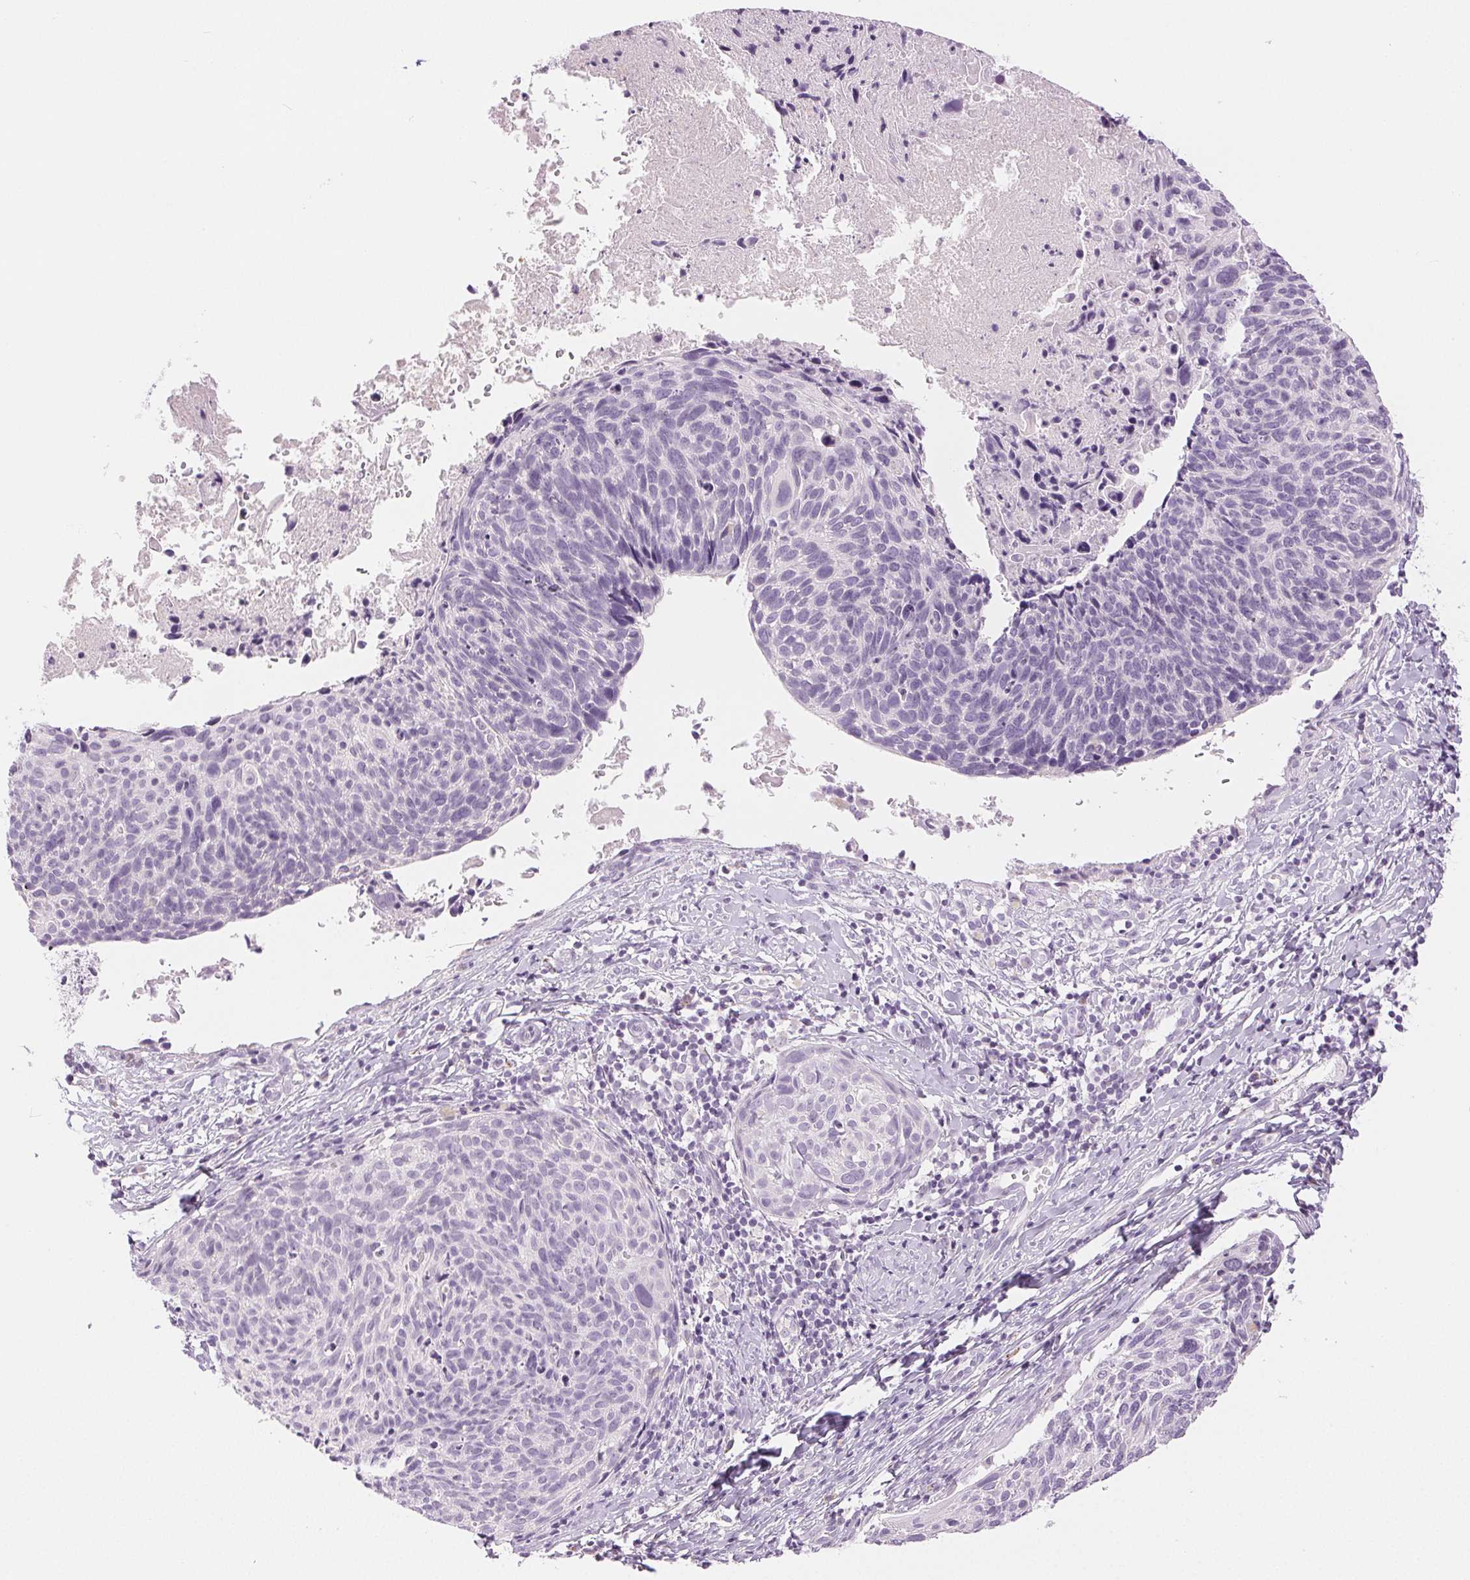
{"staining": {"intensity": "negative", "quantity": "none", "location": "none"}, "tissue": "cervical cancer", "cell_type": "Tumor cells", "image_type": "cancer", "snomed": [{"axis": "morphology", "description": "Squamous cell carcinoma, NOS"}, {"axis": "topography", "description": "Cervix"}], "caption": "Cervical cancer was stained to show a protein in brown. There is no significant staining in tumor cells. (Brightfield microscopy of DAB immunohistochemistry (IHC) at high magnification).", "gene": "SLC5A2", "patient": {"sex": "female", "age": 49}}